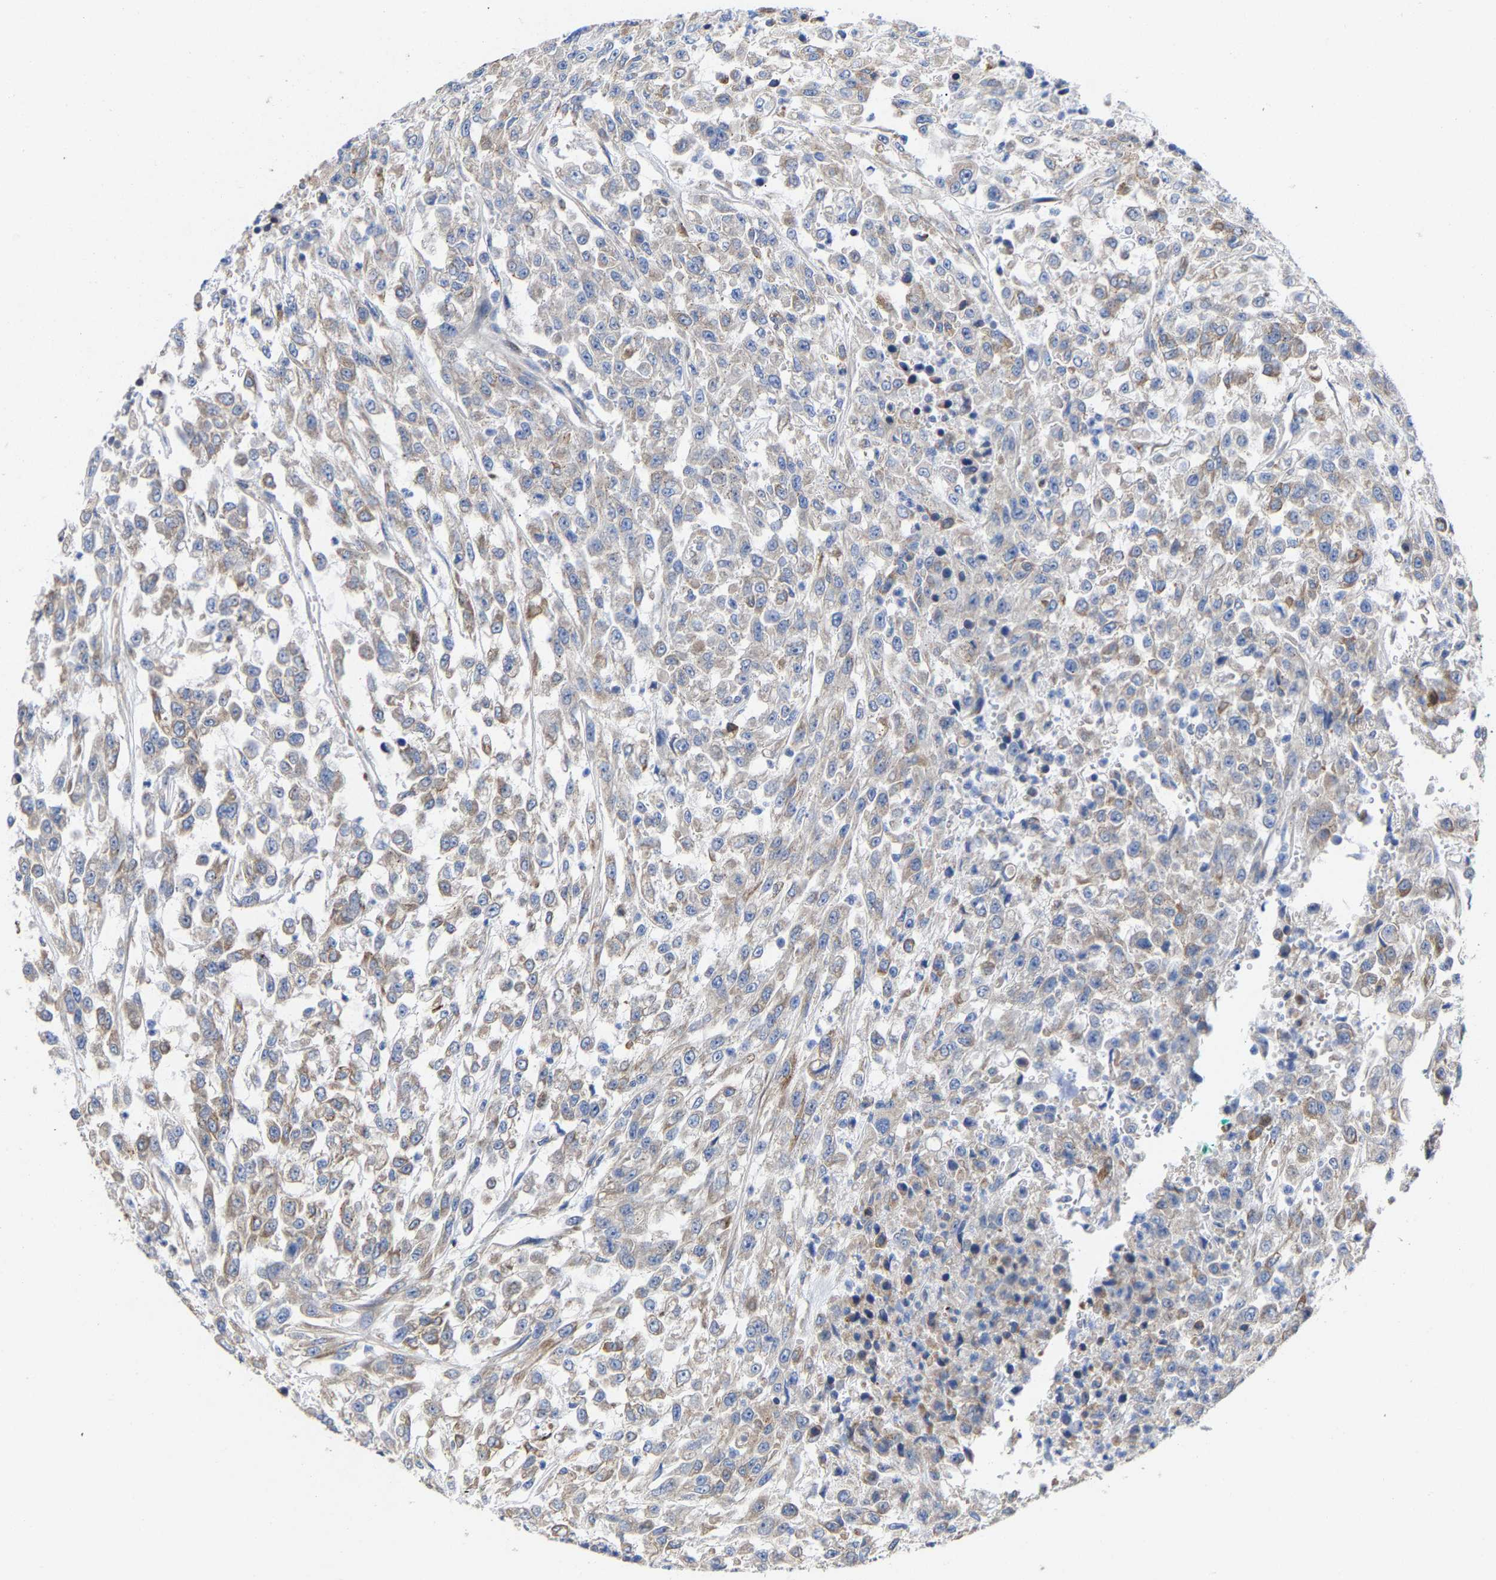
{"staining": {"intensity": "weak", "quantity": "25%-75%", "location": "cytoplasmic/membranous"}, "tissue": "urothelial cancer", "cell_type": "Tumor cells", "image_type": "cancer", "snomed": [{"axis": "morphology", "description": "Urothelial carcinoma, High grade"}, {"axis": "topography", "description": "Urinary bladder"}], "caption": "This is a histology image of IHC staining of high-grade urothelial carcinoma, which shows weak expression in the cytoplasmic/membranous of tumor cells.", "gene": "PPP1R15A", "patient": {"sex": "male", "age": 46}}